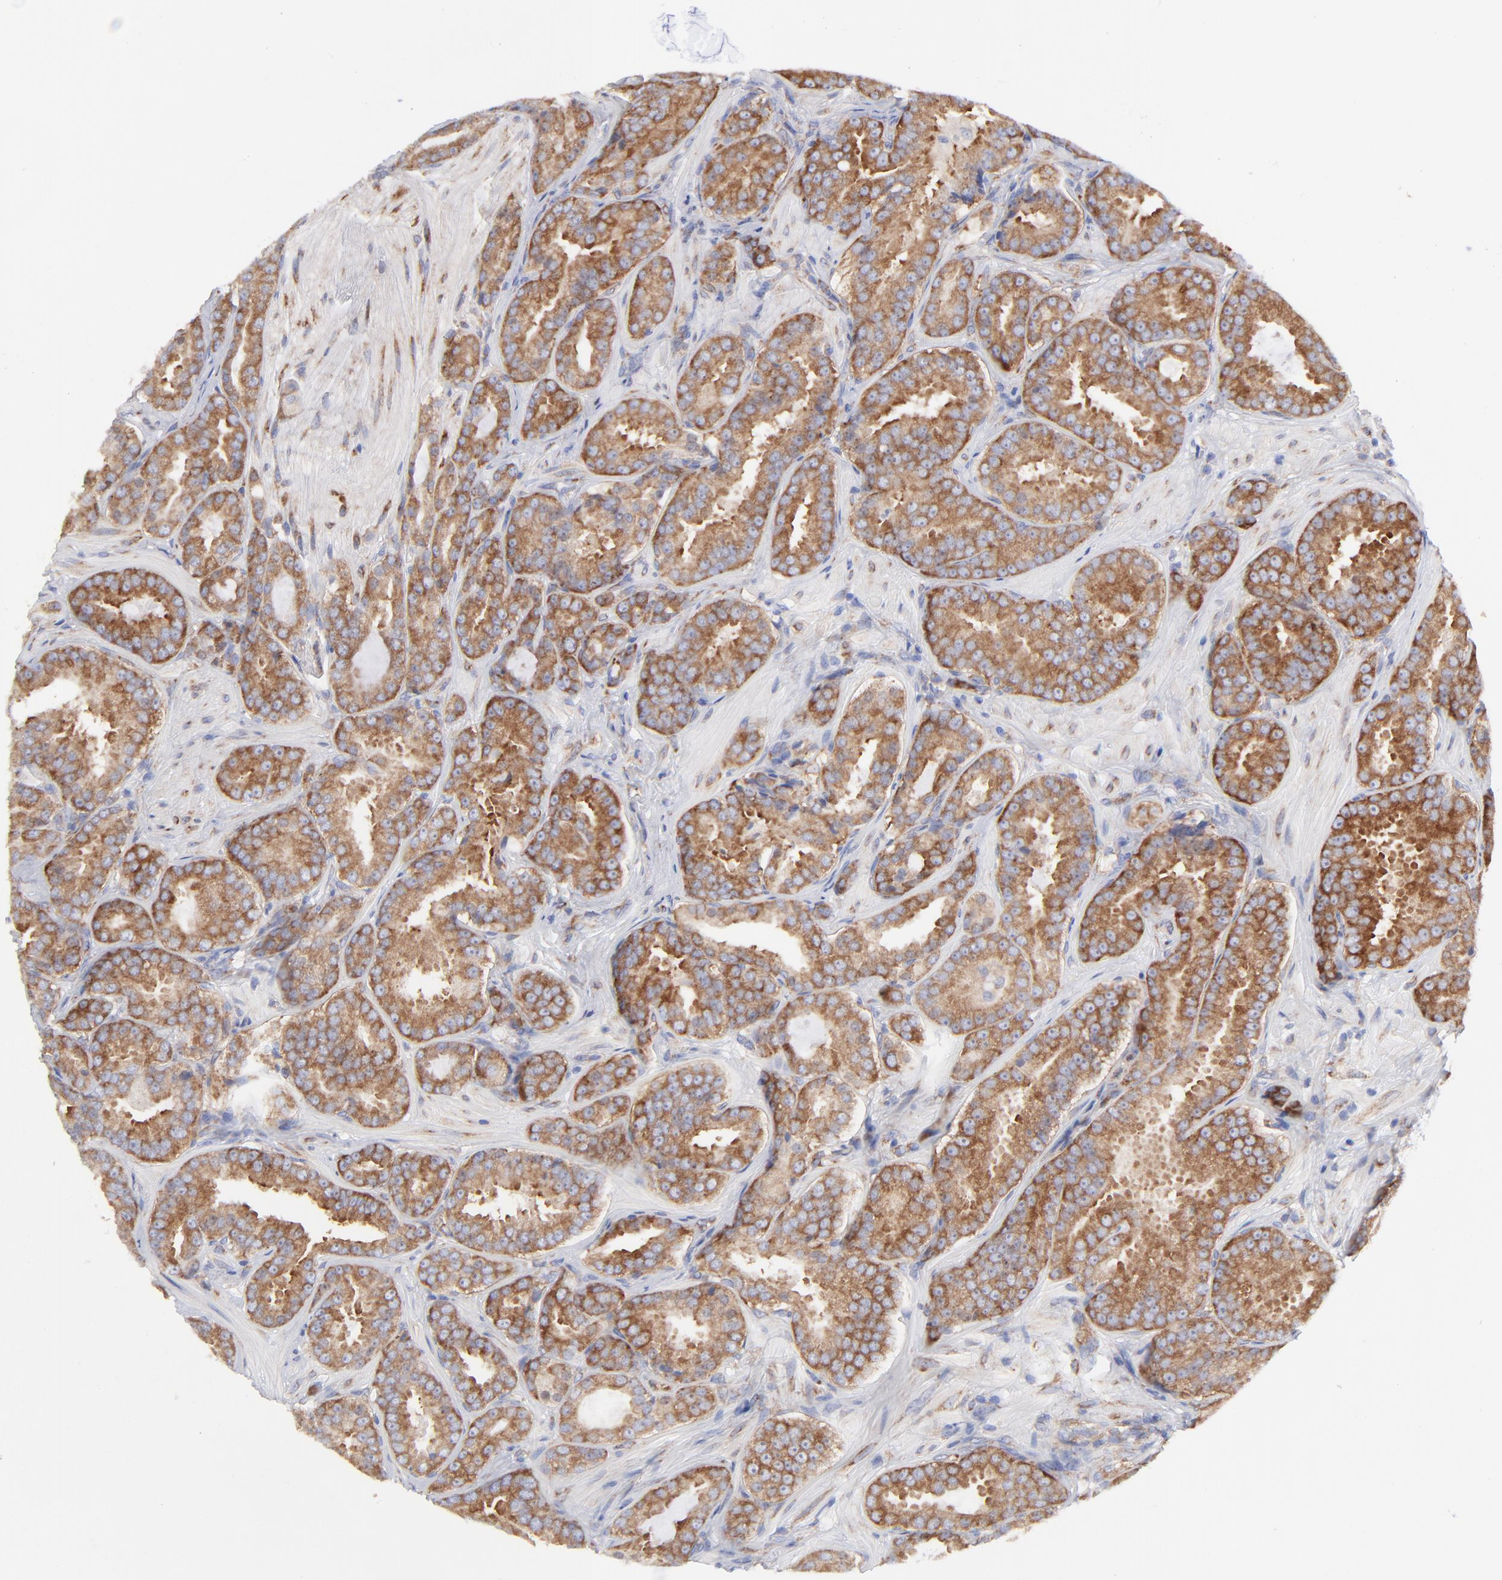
{"staining": {"intensity": "moderate", "quantity": ">75%", "location": "cytoplasmic/membranous"}, "tissue": "prostate cancer", "cell_type": "Tumor cells", "image_type": "cancer", "snomed": [{"axis": "morphology", "description": "Adenocarcinoma, Low grade"}, {"axis": "topography", "description": "Prostate"}], "caption": "Moderate cytoplasmic/membranous protein staining is present in approximately >75% of tumor cells in prostate cancer (adenocarcinoma (low-grade)).", "gene": "EIF2AK2", "patient": {"sex": "male", "age": 59}}